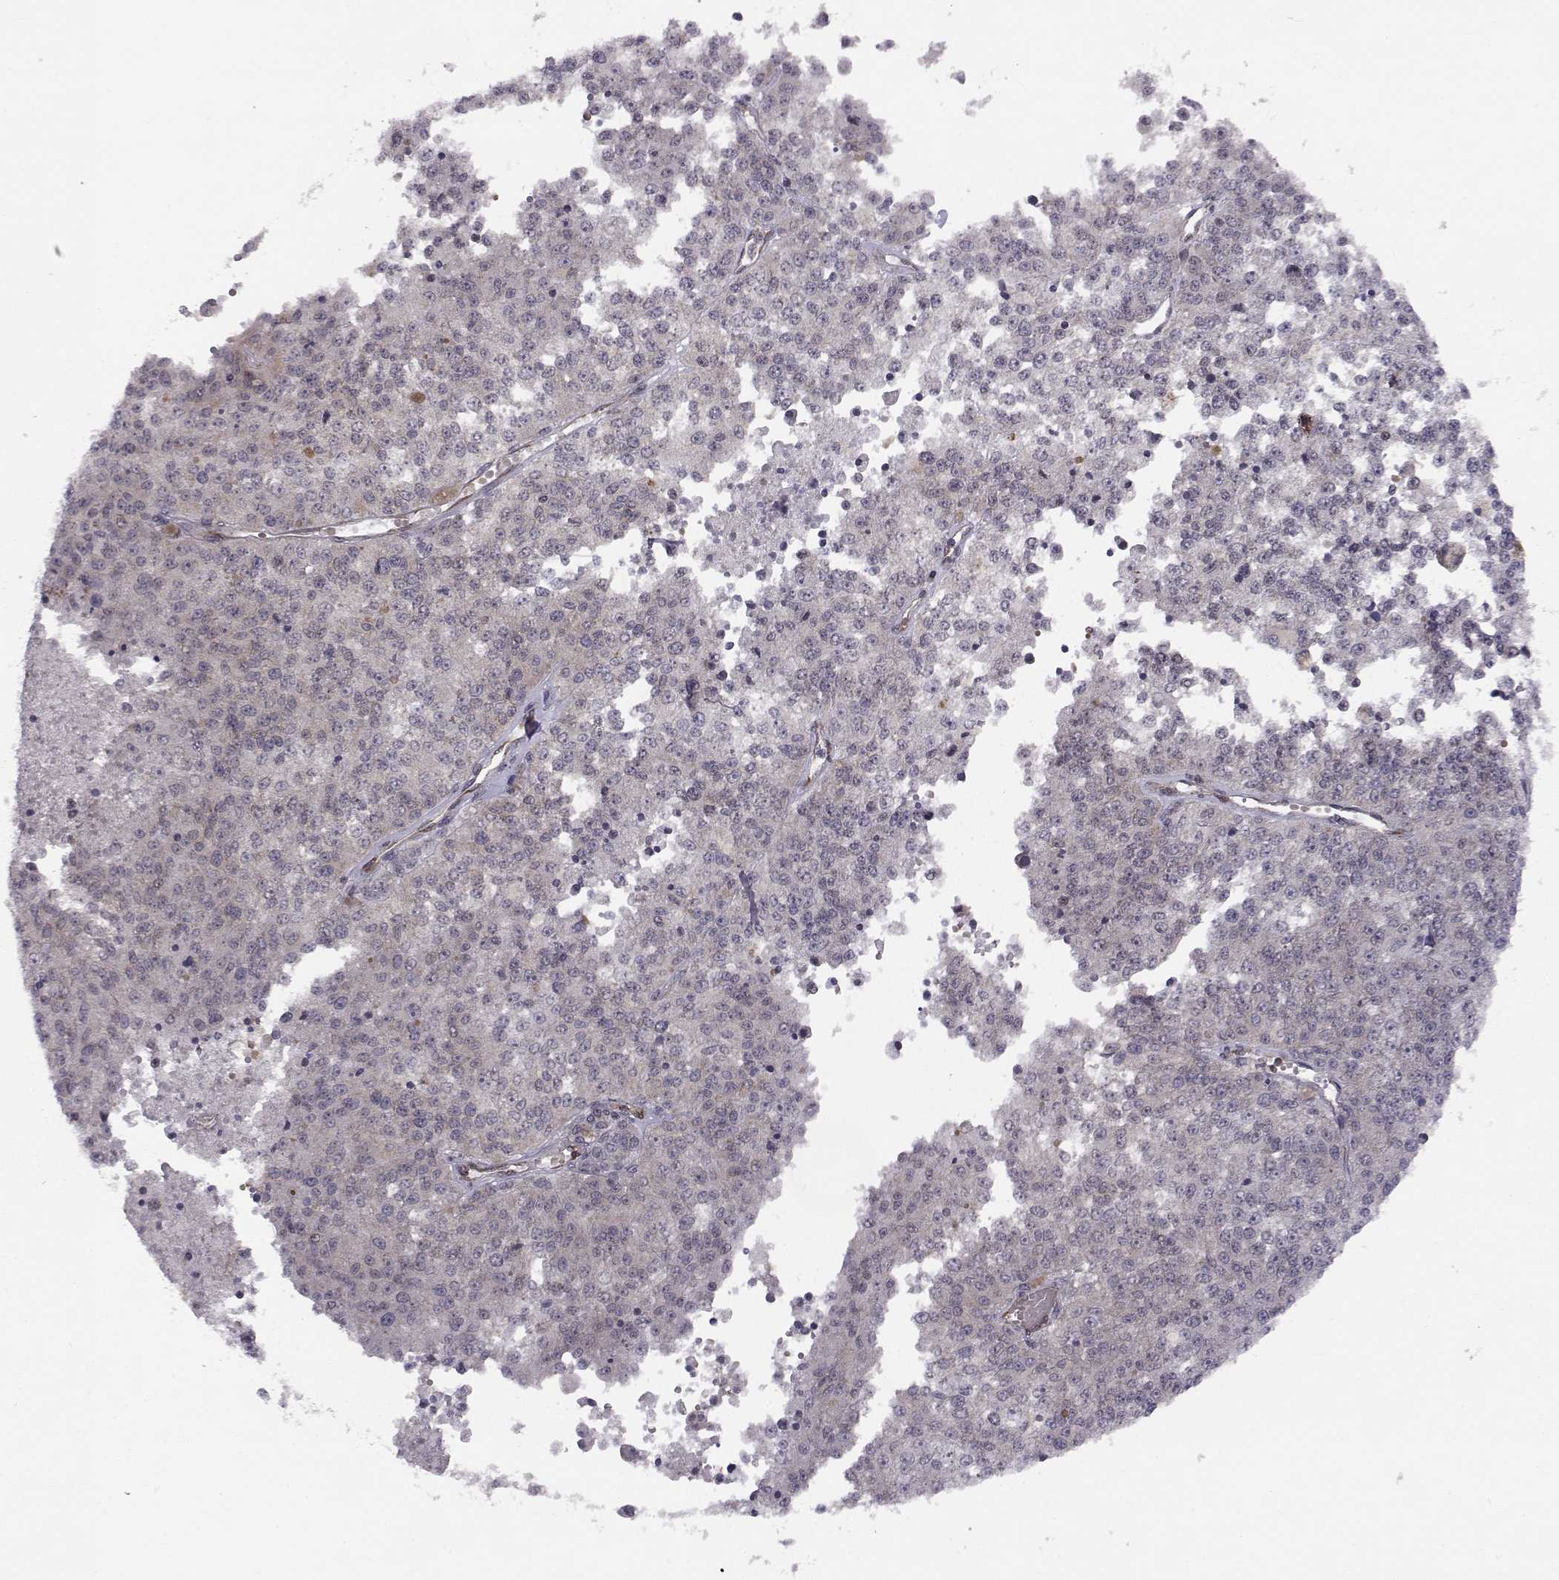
{"staining": {"intensity": "negative", "quantity": "none", "location": "none"}, "tissue": "melanoma", "cell_type": "Tumor cells", "image_type": "cancer", "snomed": [{"axis": "morphology", "description": "Malignant melanoma, Metastatic site"}, {"axis": "topography", "description": "Lymph node"}], "caption": "Immunohistochemical staining of melanoma demonstrates no significant positivity in tumor cells. (DAB (3,3'-diaminobenzidine) immunohistochemistry visualized using brightfield microscopy, high magnification).", "gene": "KIF13B", "patient": {"sex": "female", "age": 64}}